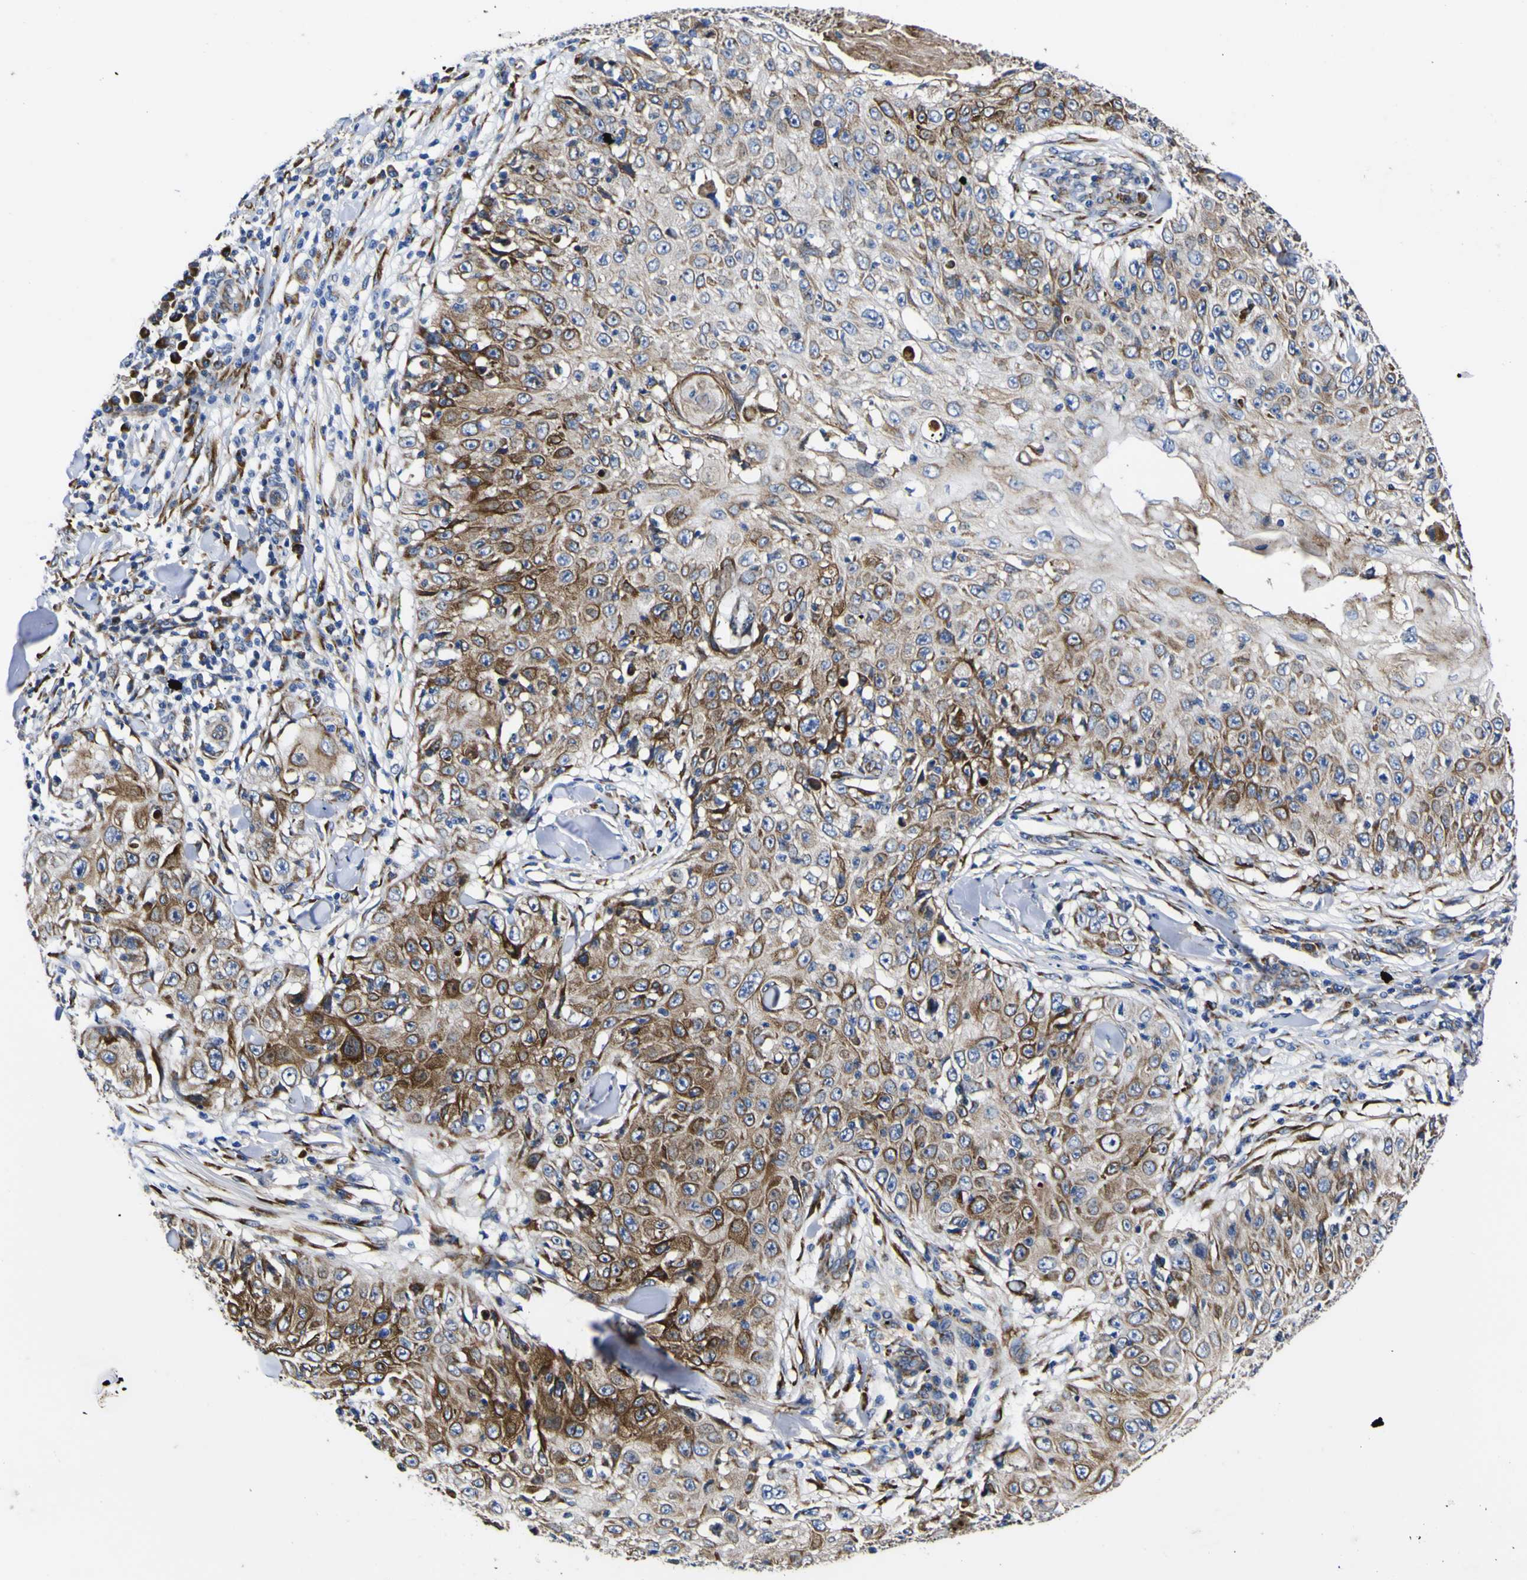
{"staining": {"intensity": "moderate", "quantity": ">75%", "location": "cytoplasmic/membranous"}, "tissue": "skin cancer", "cell_type": "Tumor cells", "image_type": "cancer", "snomed": [{"axis": "morphology", "description": "Squamous cell carcinoma, NOS"}, {"axis": "topography", "description": "Skin"}], "caption": "Protein staining of skin cancer tissue demonstrates moderate cytoplasmic/membranous expression in approximately >75% of tumor cells. The staining is performed using DAB (3,3'-diaminobenzidine) brown chromogen to label protein expression. The nuclei are counter-stained blue using hematoxylin.", "gene": "SCD", "patient": {"sex": "male", "age": 86}}